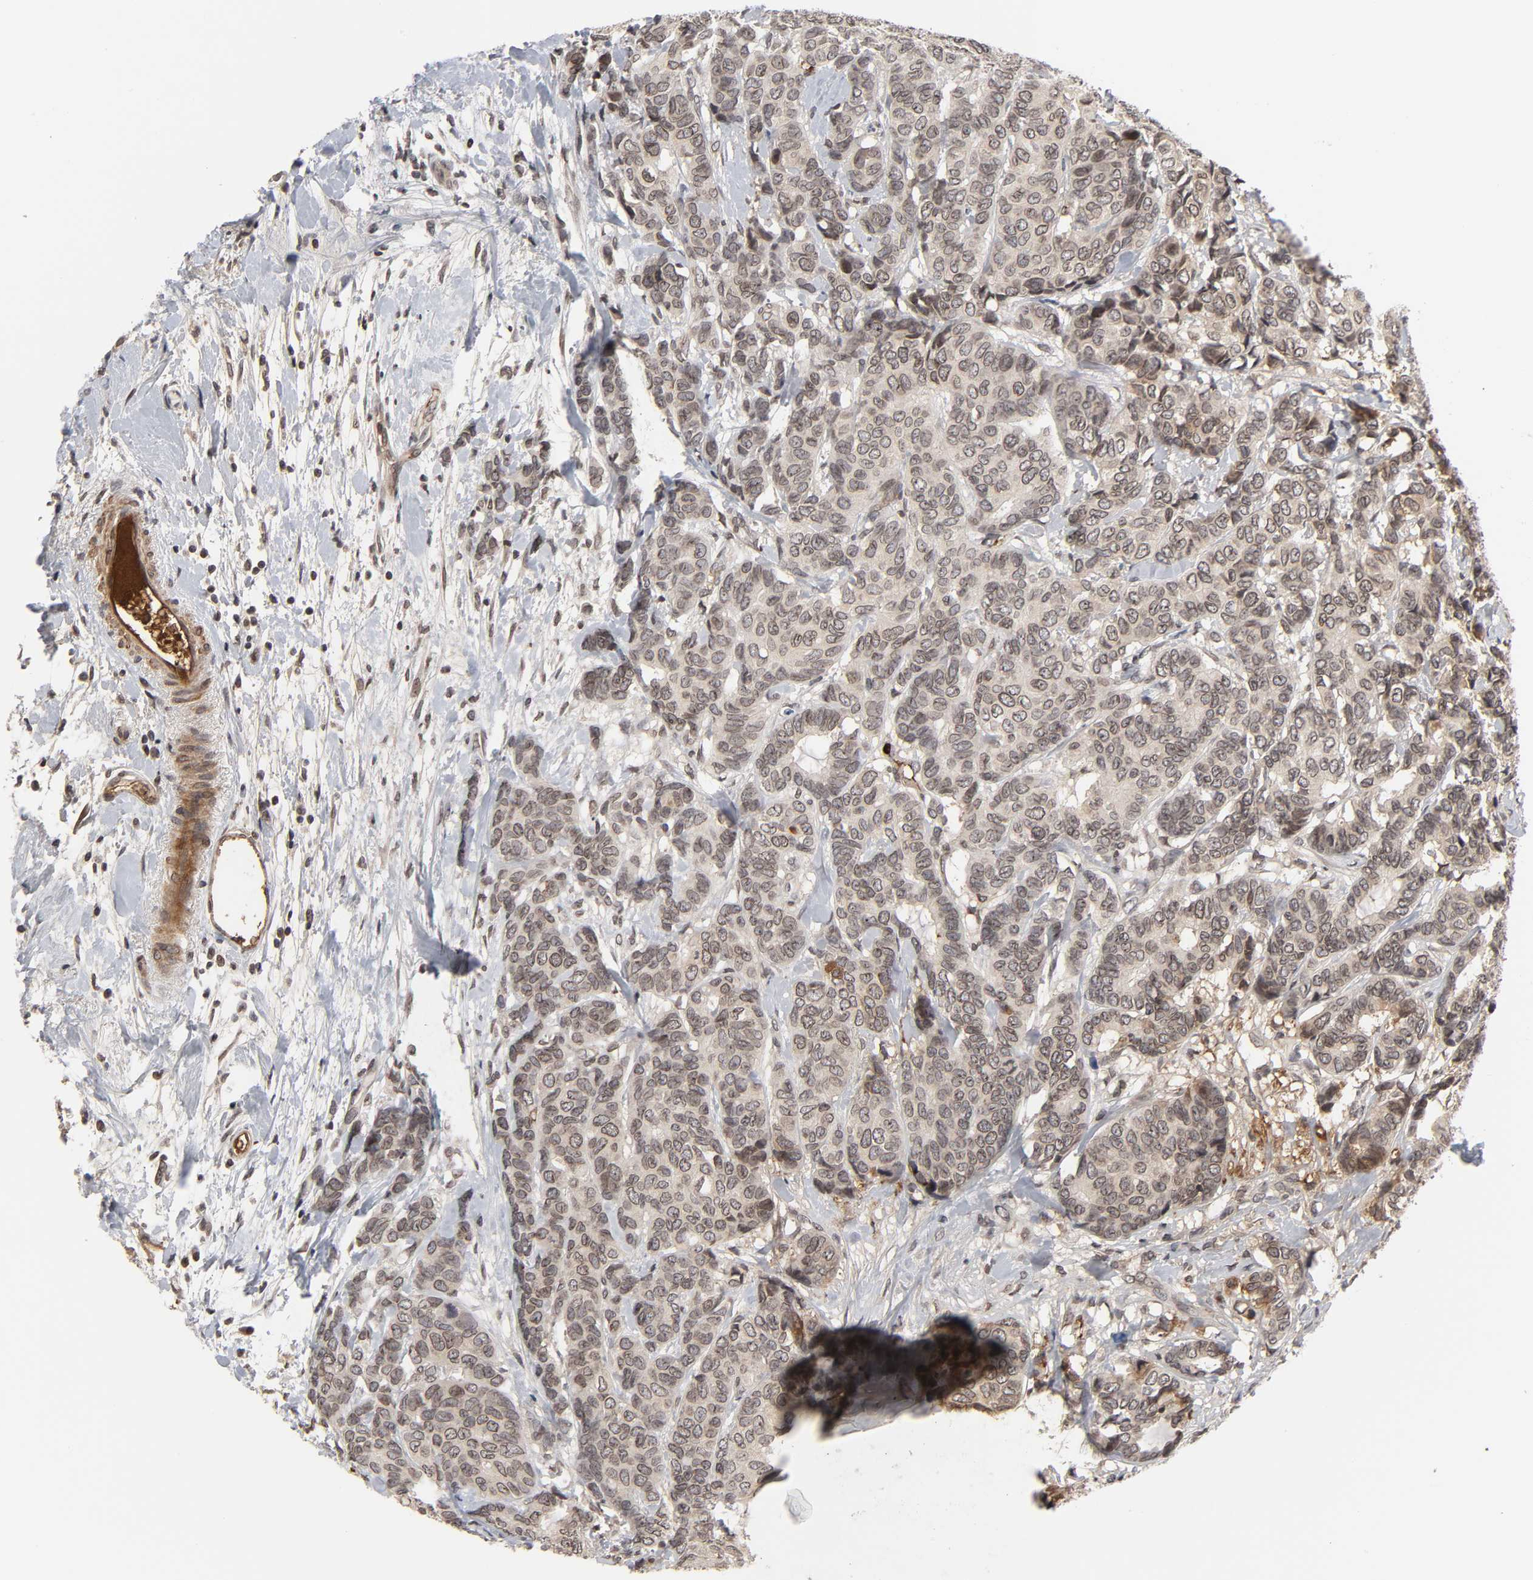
{"staining": {"intensity": "moderate", "quantity": ">75%", "location": "cytoplasmic/membranous,nuclear"}, "tissue": "breast cancer", "cell_type": "Tumor cells", "image_type": "cancer", "snomed": [{"axis": "morphology", "description": "Duct carcinoma"}, {"axis": "topography", "description": "Breast"}], "caption": "Immunohistochemistry staining of breast infiltrating ductal carcinoma, which reveals medium levels of moderate cytoplasmic/membranous and nuclear positivity in about >75% of tumor cells indicating moderate cytoplasmic/membranous and nuclear protein staining. The staining was performed using DAB (brown) for protein detection and nuclei were counterstained in hematoxylin (blue).", "gene": "CPN2", "patient": {"sex": "female", "age": 87}}